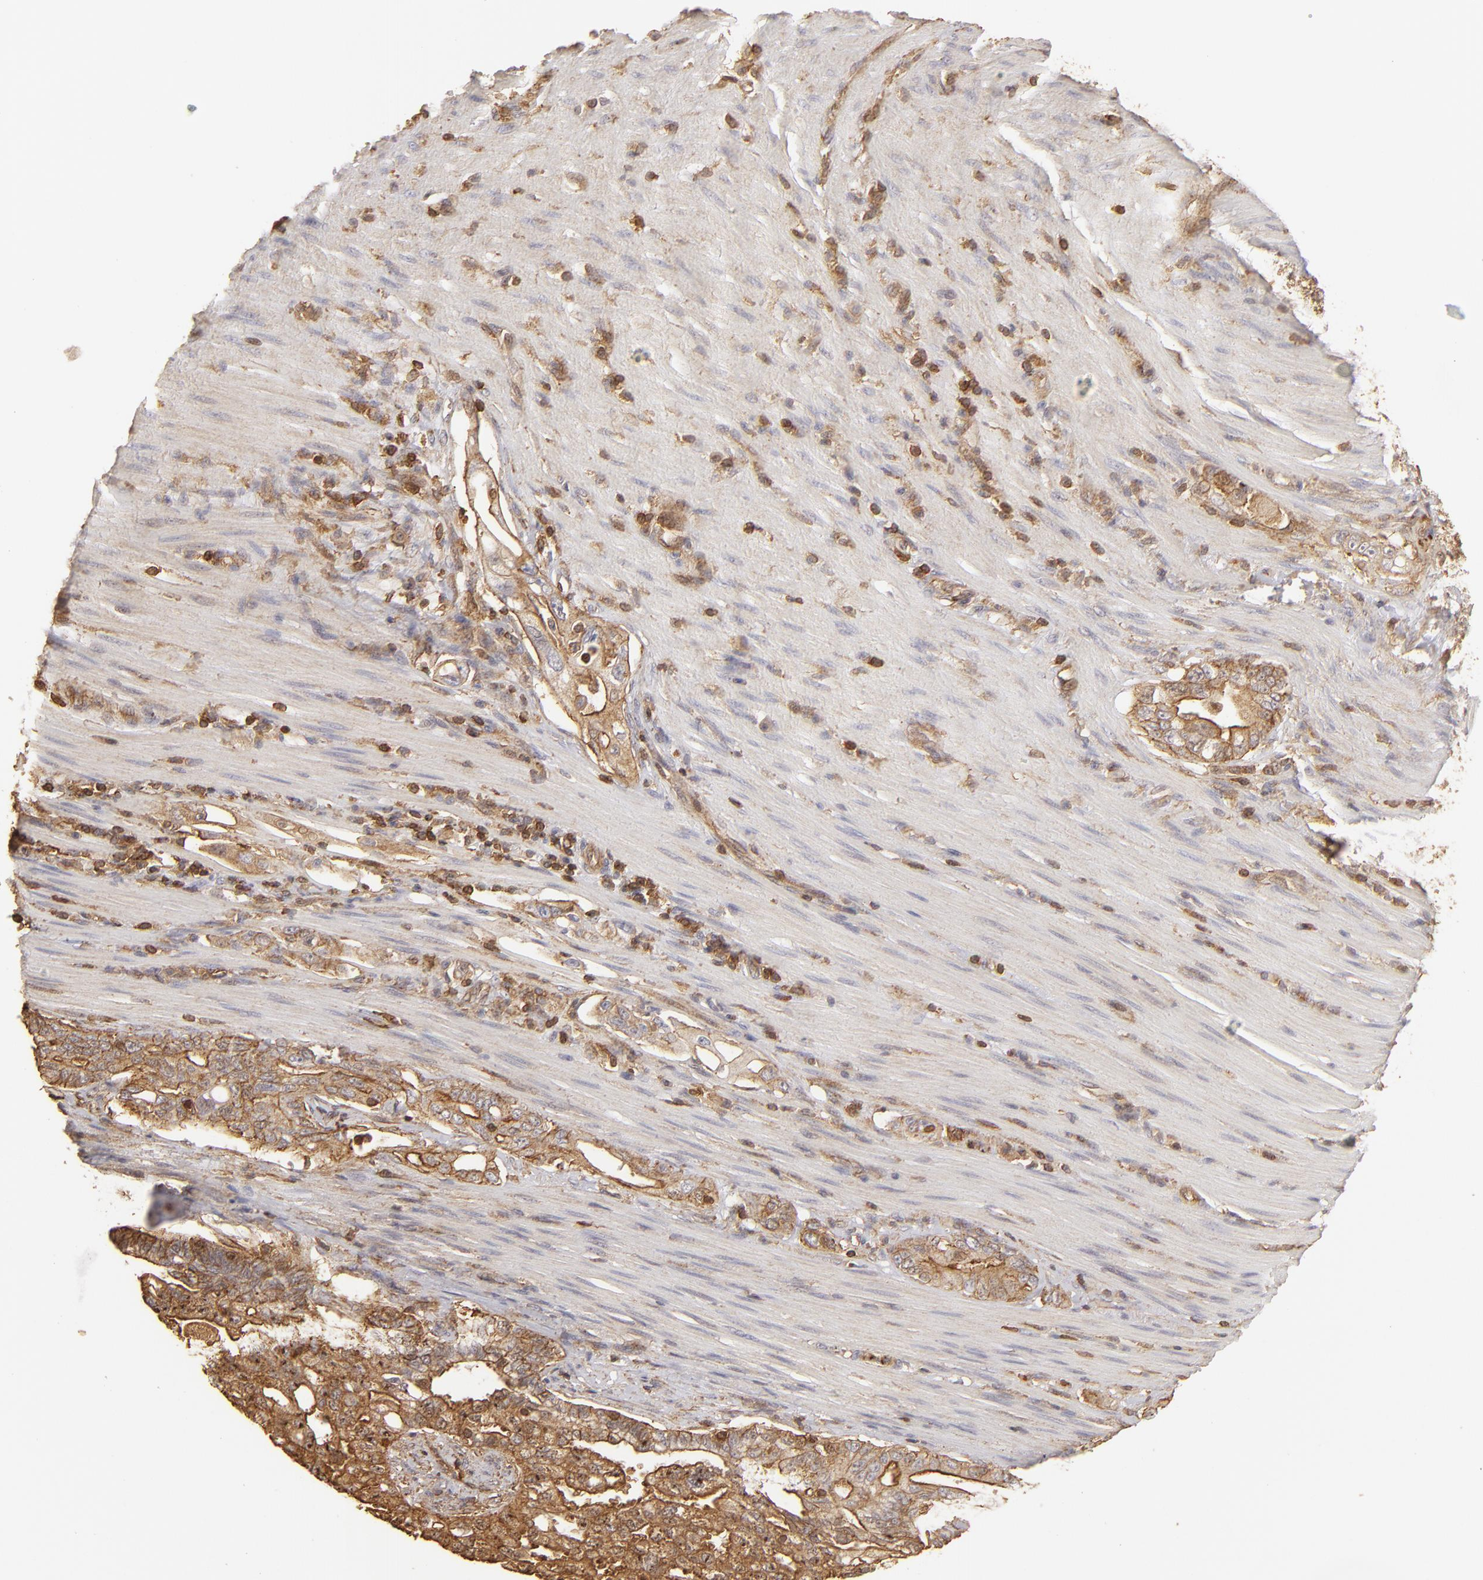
{"staining": {"intensity": "moderate", "quantity": "25%-75%", "location": "cytoplasmic/membranous"}, "tissue": "pancreatic cancer", "cell_type": "Tumor cells", "image_type": "cancer", "snomed": [{"axis": "morphology", "description": "Normal tissue, NOS"}, {"axis": "topography", "description": "Pancreas"}], "caption": "Protein analysis of pancreatic cancer tissue shows moderate cytoplasmic/membranous positivity in about 25%-75% of tumor cells.", "gene": "ACTB", "patient": {"sex": "male", "age": 42}}